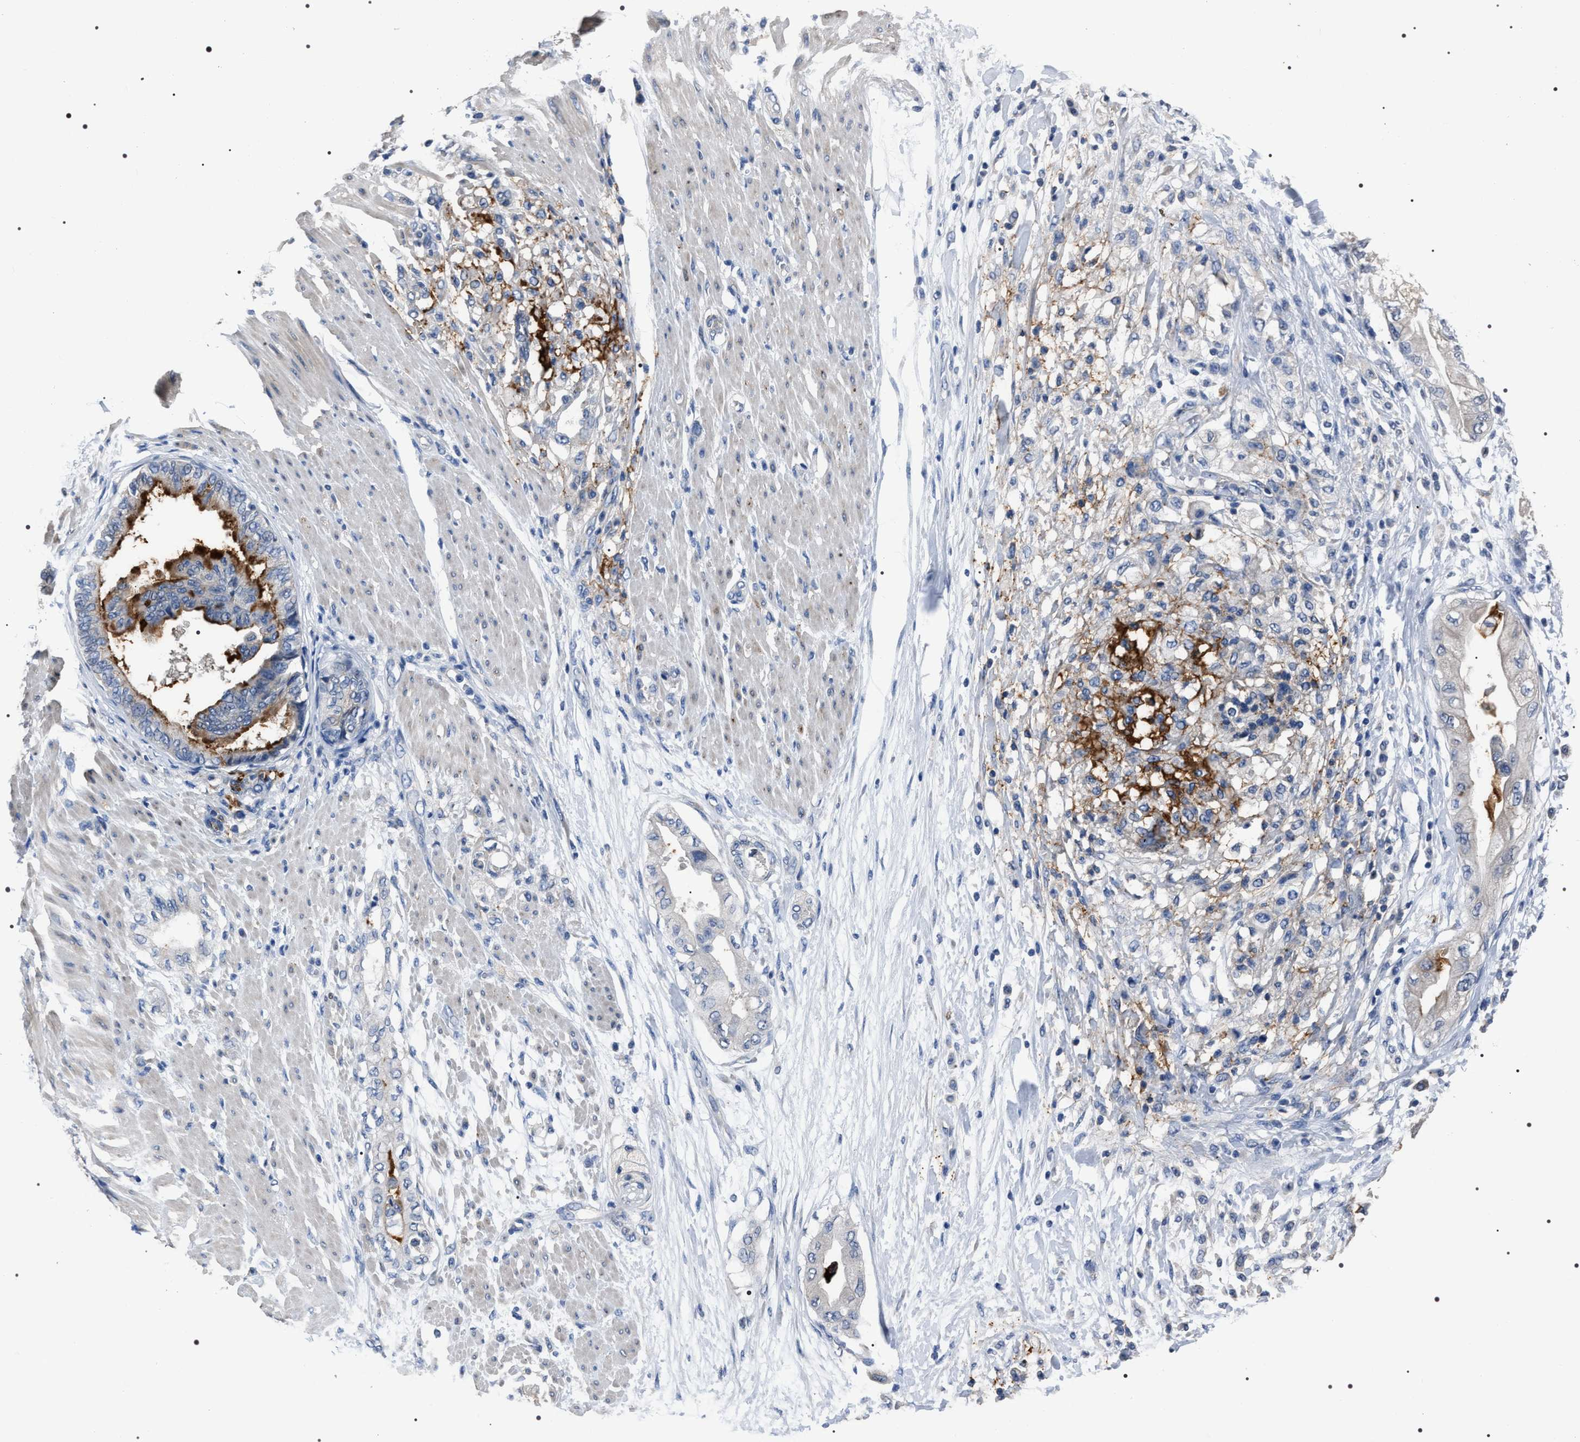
{"staining": {"intensity": "negative", "quantity": "none", "location": "none"}, "tissue": "adipose tissue", "cell_type": "Adipocytes", "image_type": "normal", "snomed": [{"axis": "morphology", "description": "Normal tissue, NOS"}, {"axis": "morphology", "description": "Adenocarcinoma, NOS"}, {"axis": "topography", "description": "Duodenum"}, {"axis": "topography", "description": "Peripheral nerve tissue"}], "caption": "Protein analysis of normal adipose tissue demonstrates no significant staining in adipocytes. The staining was performed using DAB to visualize the protein expression in brown, while the nuclei were stained in blue with hematoxylin (Magnification: 20x).", "gene": "TRIM54", "patient": {"sex": "female", "age": 60}}